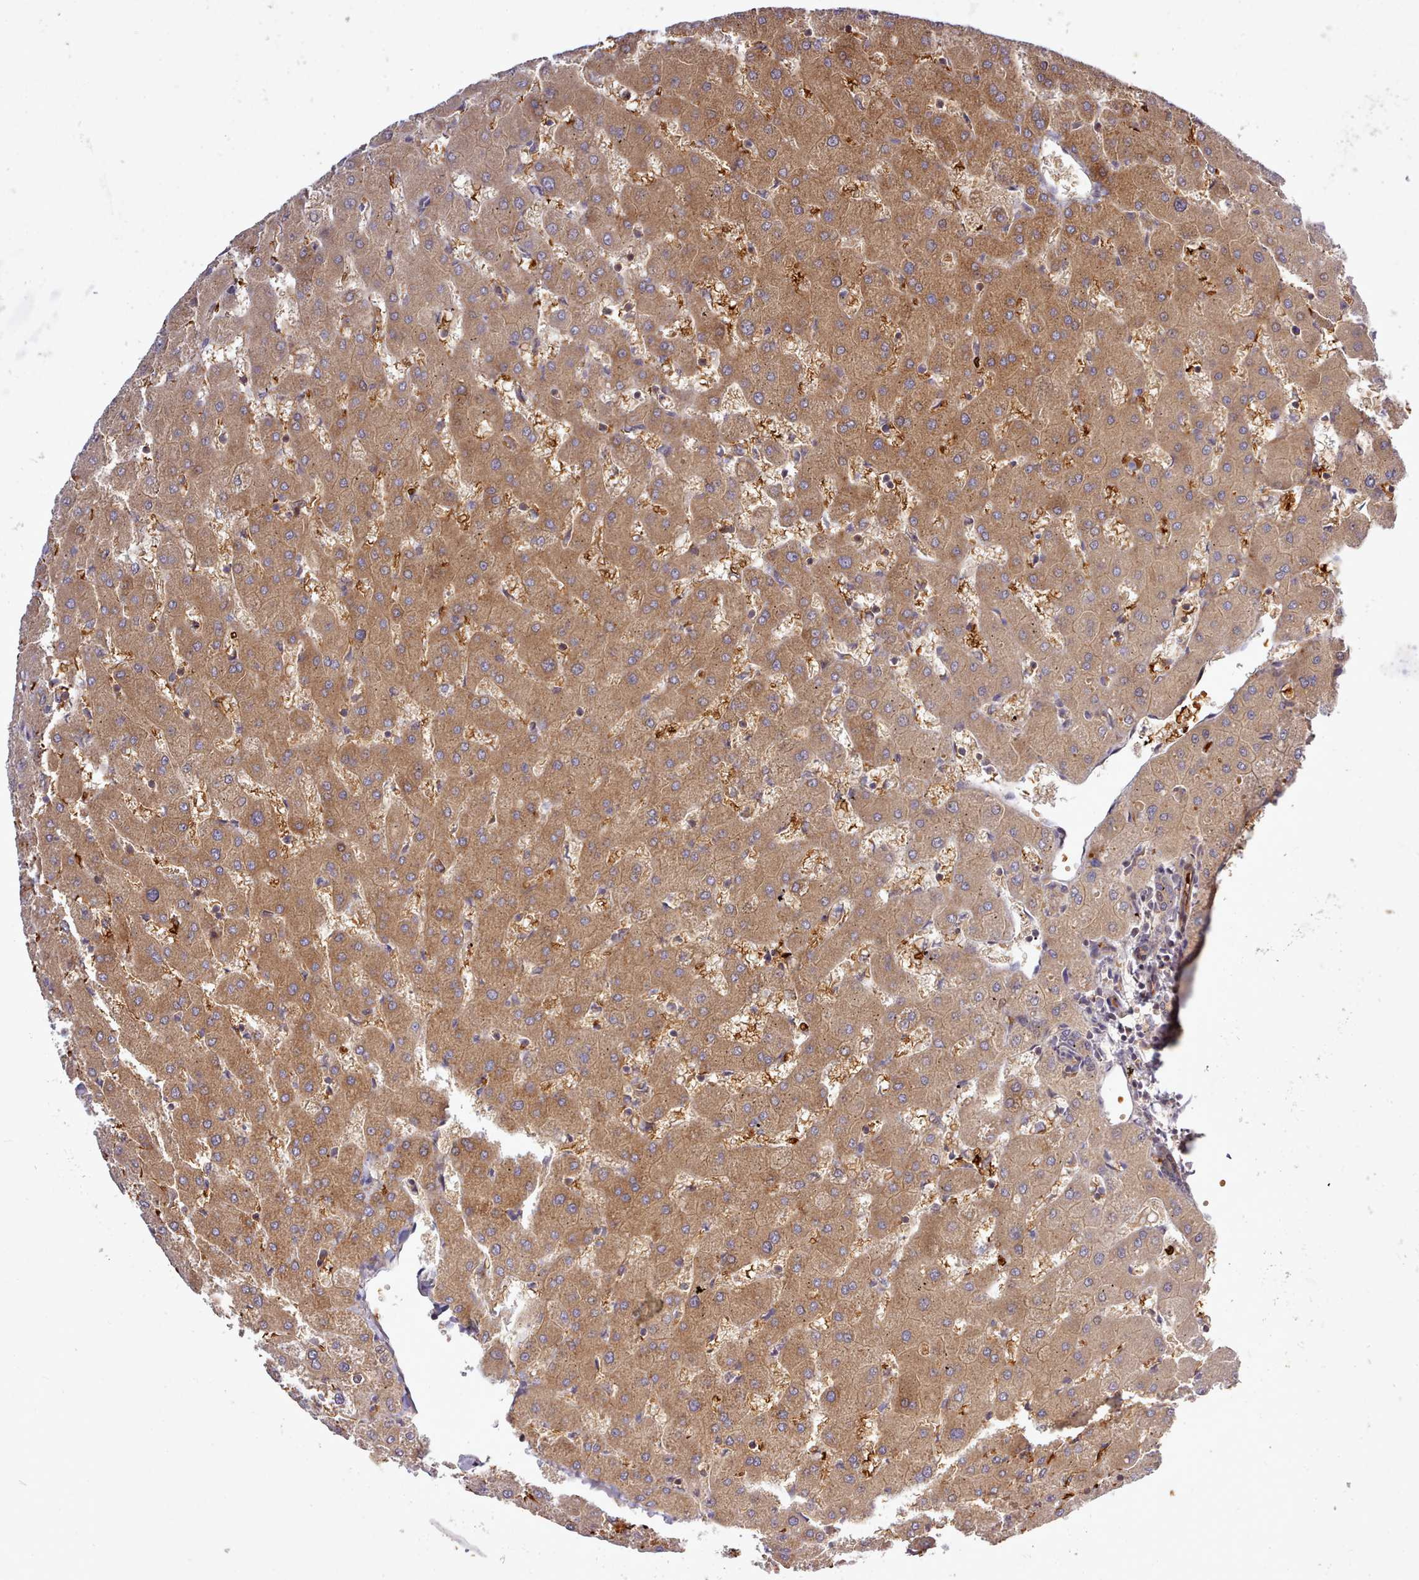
{"staining": {"intensity": "moderate", "quantity": ">75%", "location": "cytoplasmic/membranous"}, "tissue": "liver", "cell_type": "Cholangiocytes", "image_type": "normal", "snomed": [{"axis": "morphology", "description": "Normal tissue, NOS"}, {"axis": "topography", "description": "Liver"}], "caption": "There is medium levels of moderate cytoplasmic/membranous positivity in cholangiocytes of benign liver, as demonstrated by immunohistochemical staining (brown color).", "gene": "UBE2G1", "patient": {"sex": "female", "age": 63}}